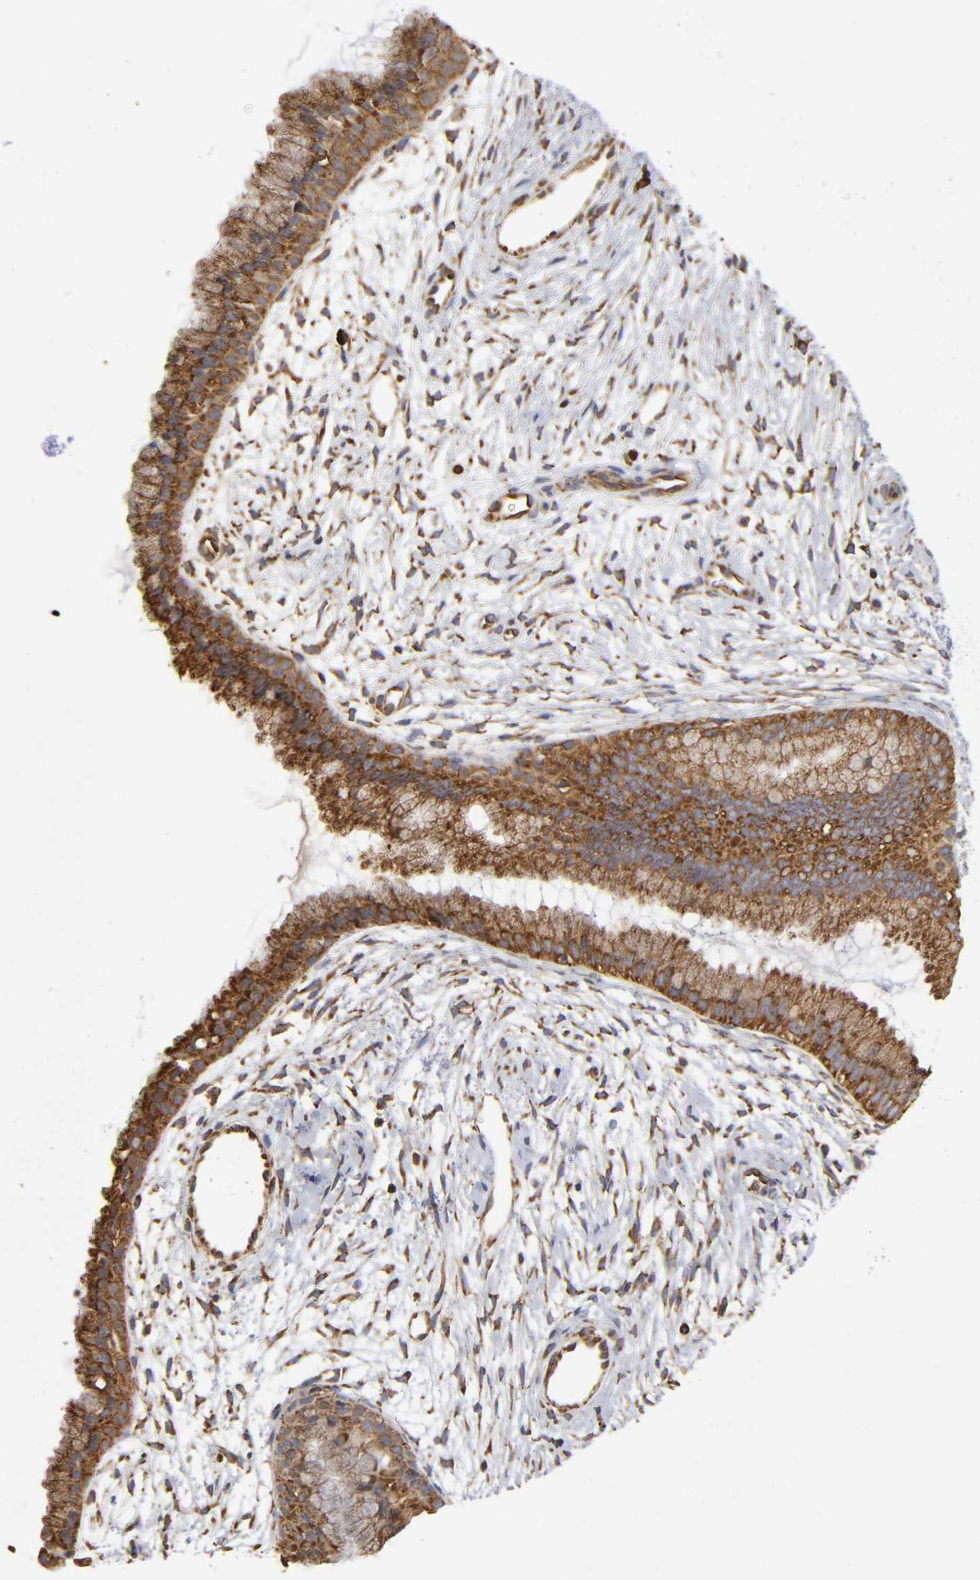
{"staining": {"intensity": "strong", "quantity": ">75%", "location": "cytoplasmic/membranous"}, "tissue": "cervix", "cell_type": "Glandular cells", "image_type": "normal", "snomed": [{"axis": "morphology", "description": "Normal tissue, NOS"}, {"axis": "topography", "description": "Cervix"}], "caption": "Glandular cells demonstrate high levels of strong cytoplasmic/membranous staining in approximately >75% of cells in unremarkable cervix. The staining was performed using DAB (3,3'-diaminobenzidine) to visualize the protein expression in brown, while the nuclei were stained in blue with hematoxylin (Magnification: 20x).", "gene": "RPL14", "patient": {"sex": "female", "age": 39}}